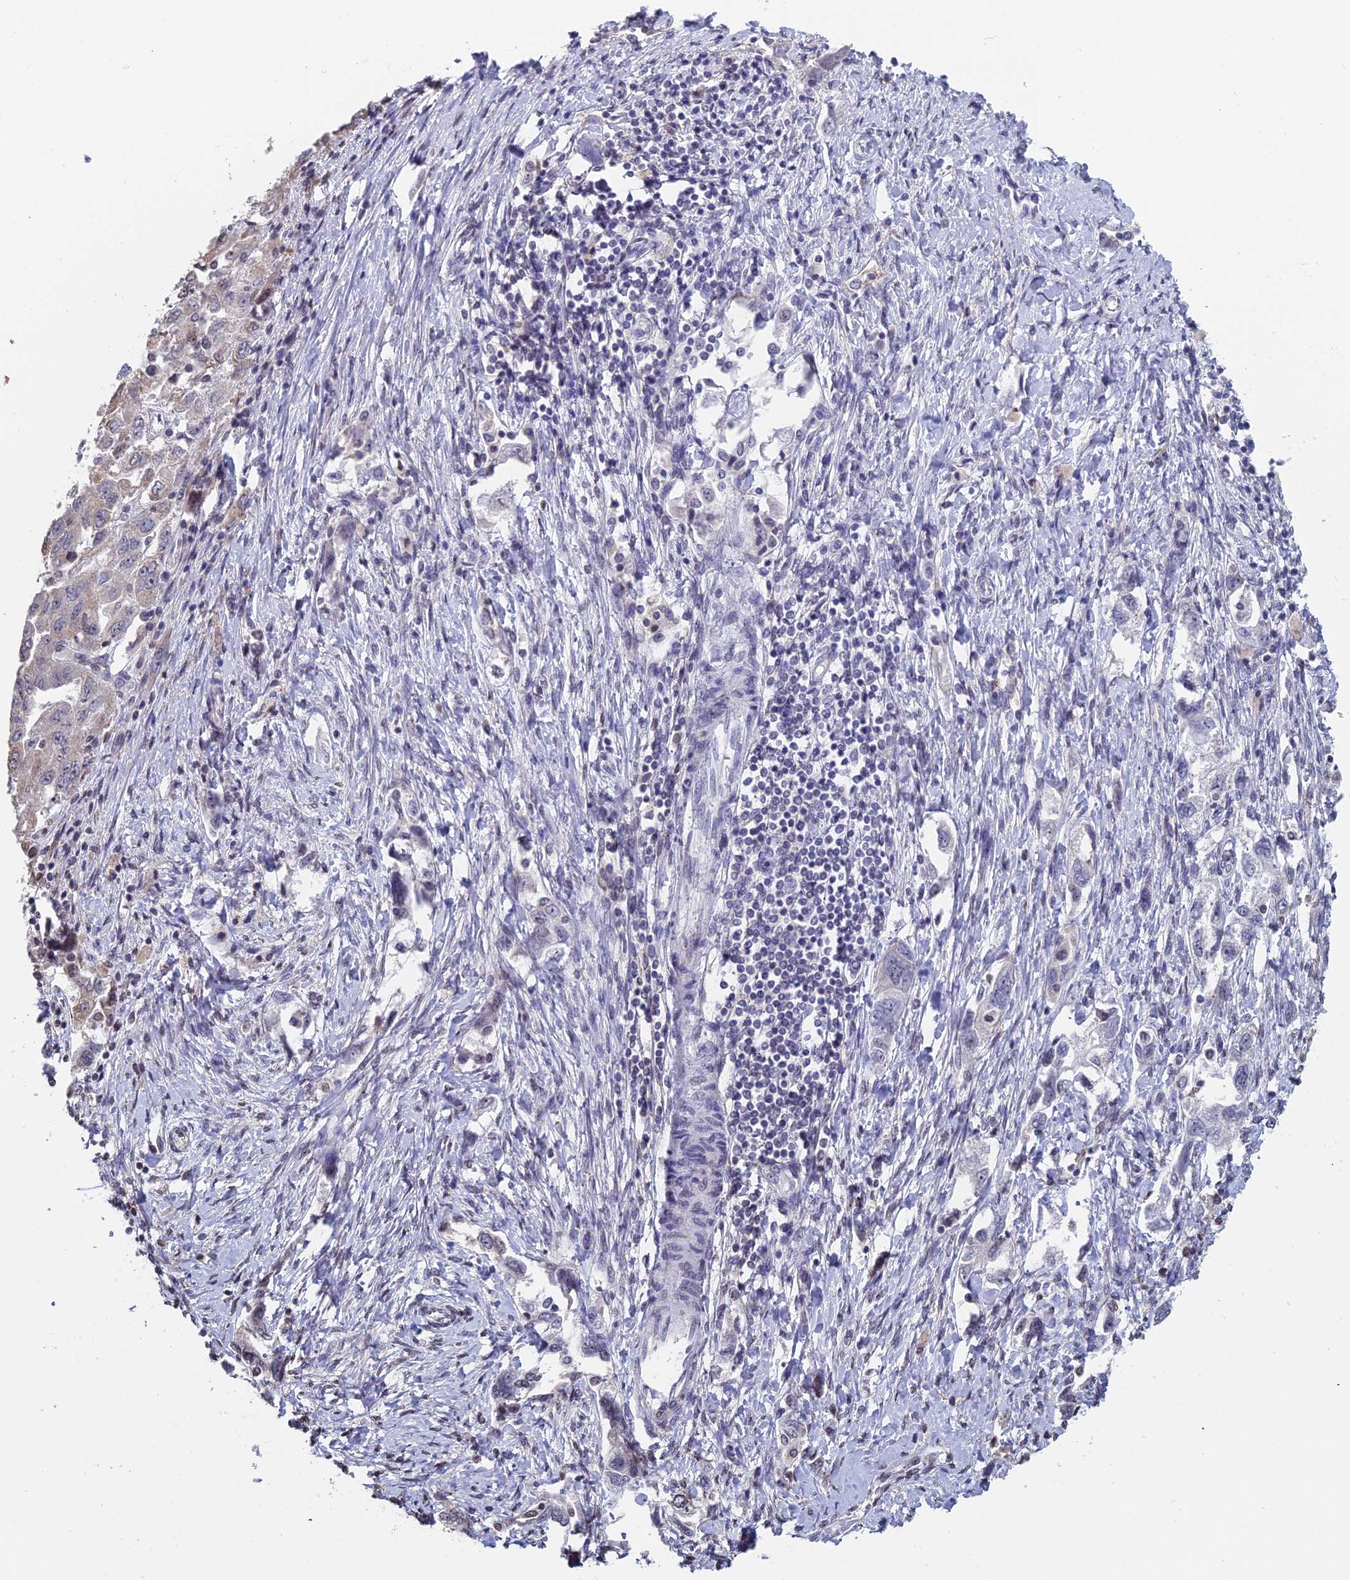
{"staining": {"intensity": "negative", "quantity": "none", "location": "none"}, "tissue": "ovarian cancer", "cell_type": "Tumor cells", "image_type": "cancer", "snomed": [{"axis": "morphology", "description": "Carcinoma, NOS"}, {"axis": "morphology", "description": "Cystadenocarcinoma, serous, NOS"}, {"axis": "topography", "description": "Ovary"}], "caption": "High magnification brightfield microscopy of ovarian cancer stained with DAB (brown) and counterstained with hematoxylin (blue): tumor cells show no significant positivity.", "gene": "PRR22", "patient": {"sex": "female", "age": 69}}